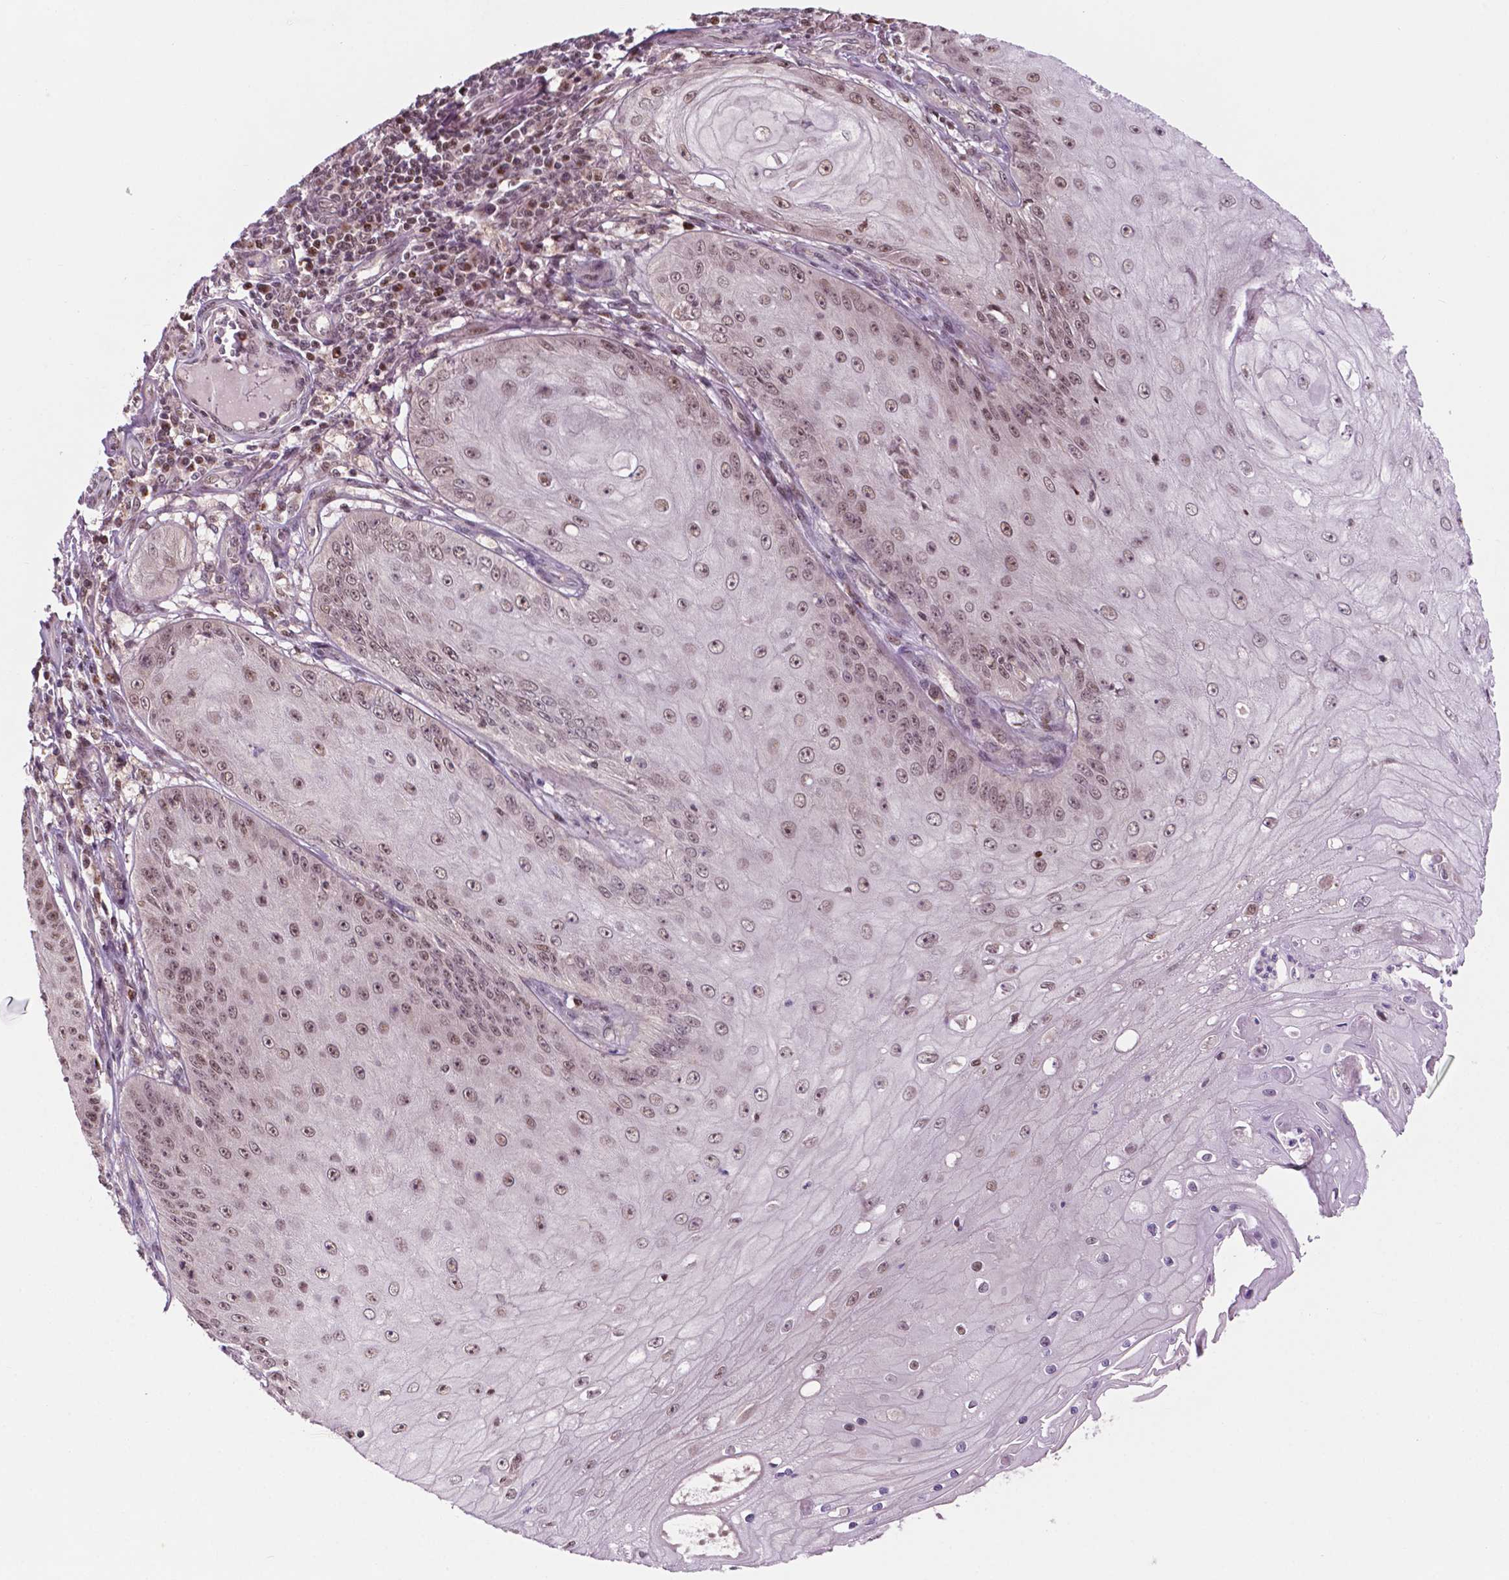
{"staining": {"intensity": "moderate", "quantity": ">75%", "location": "nuclear"}, "tissue": "skin cancer", "cell_type": "Tumor cells", "image_type": "cancer", "snomed": [{"axis": "morphology", "description": "Squamous cell carcinoma, NOS"}, {"axis": "topography", "description": "Skin"}], "caption": "Brown immunohistochemical staining in human skin cancer (squamous cell carcinoma) shows moderate nuclear expression in about >75% of tumor cells.", "gene": "PER2", "patient": {"sex": "male", "age": 70}}